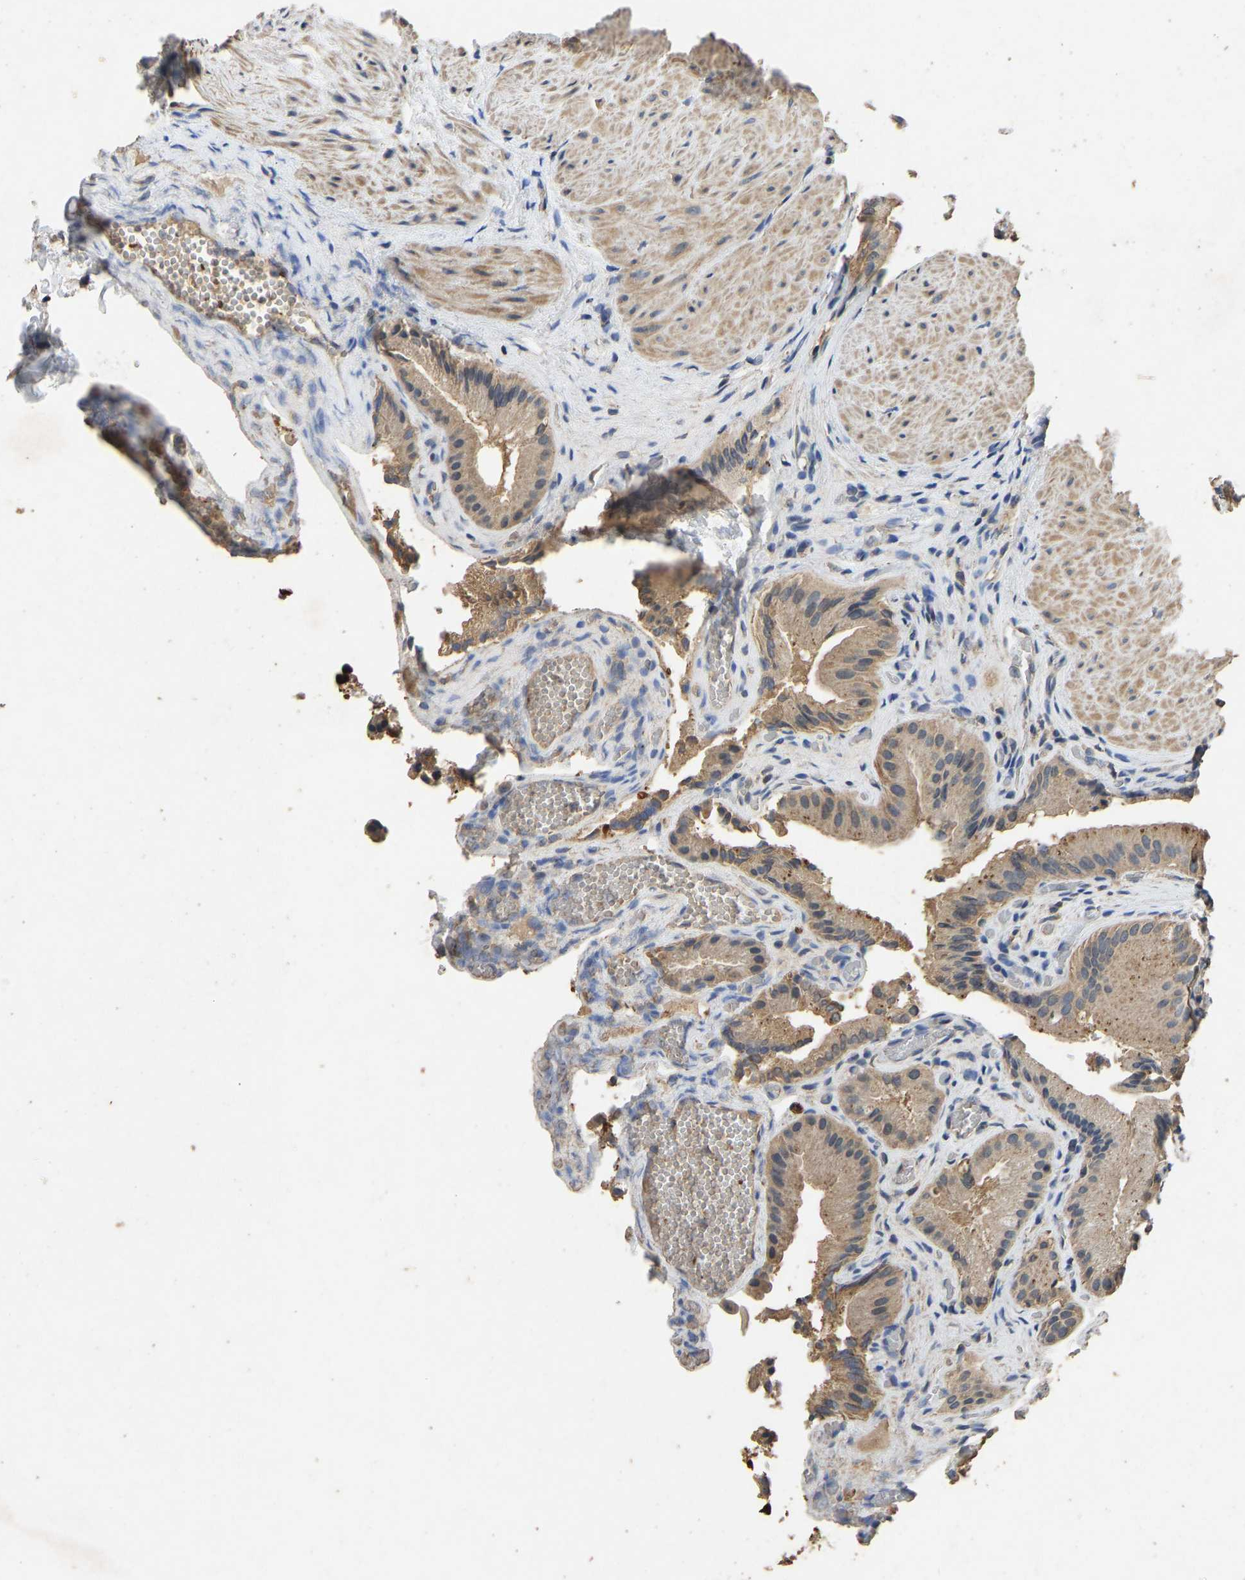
{"staining": {"intensity": "weak", "quantity": ">75%", "location": "cytoplasmic/membranous"}, "tissue": "gallbladder", "cell_type": "Glandular cells", "image_type": "normal", "snomed": [{"axis": "morphology", "description": "Normal tissue, NOS"}, {"axis": "topography", "description": "Gallbladder"}], "caption": "The photomicrograph displays immunohistochemical staining of normal gallbladder. There is weak cytoplasmic/membranous expression is appreciated in about >75% of glandular cells. (Stains: DAB in brown, nuclei in blue, Microscopy: brightfield microscopy at high magnification).", "gene": "CIDEC", "patient": {"sex": "male", "age": 49}}